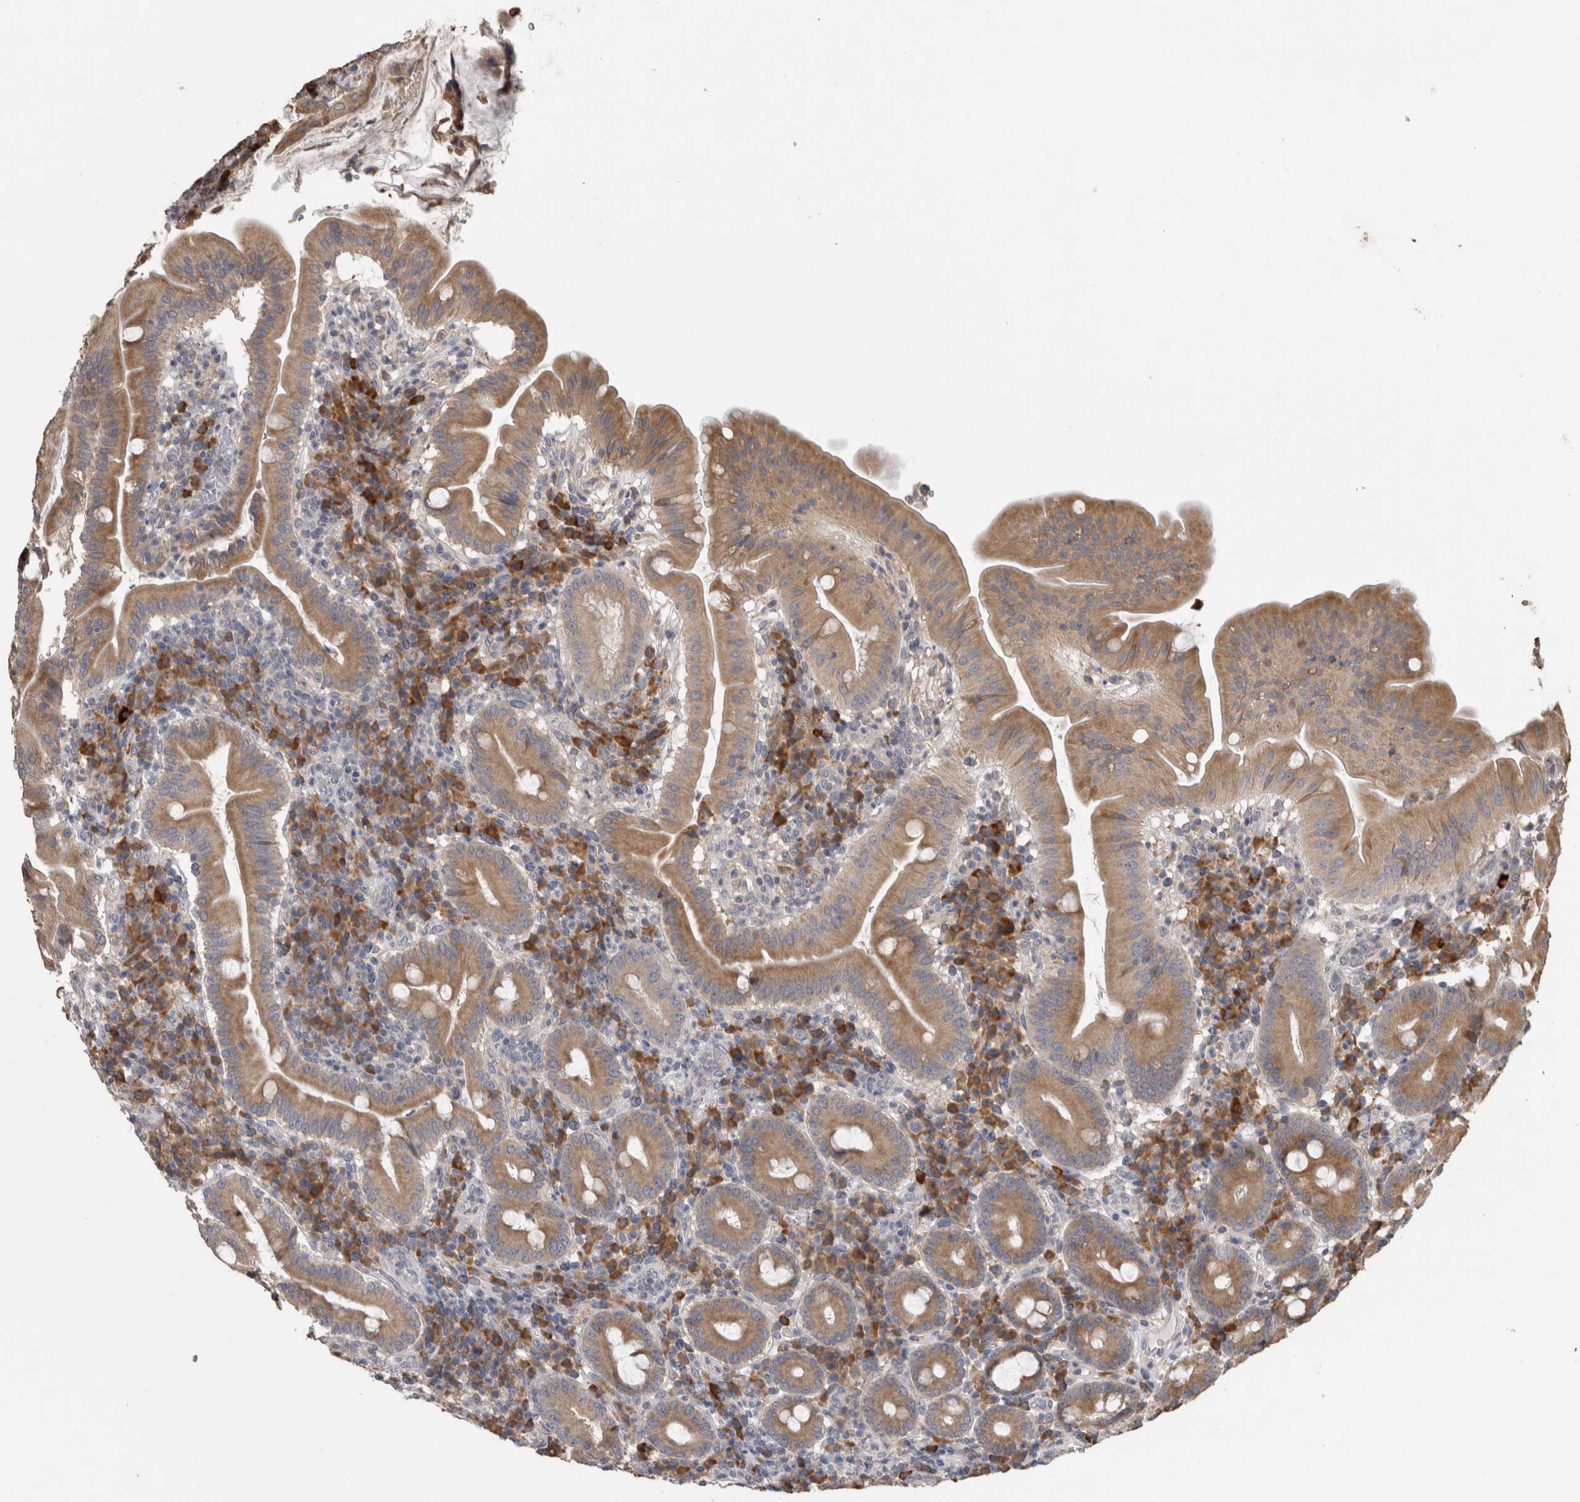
{"staining": {"intensity": "moderate", "quantity": "25%-75%", "location": "cytoplasmic/membranous"}, "tissue": "duodenum", "cell_type": "Glandular cells", "image_type": "normal", "snomed": [{"axis": "morphology", "description": "Normal tissue, NOS"}, {"axis": "topography", "description": "Duodenum"}], "caption": "The histopathology image displays immunohistochemical staining of benign duodenum. There is moderate cytoplasmic/membranous positivity is seen in approximately 25%-75% of glandular cells. Immunohistochemistry (ihc) stains the protein in brown and the nuclei are stained blue.", "gene": "TBCE", "patient": {"sex": "male", "age": 50}}